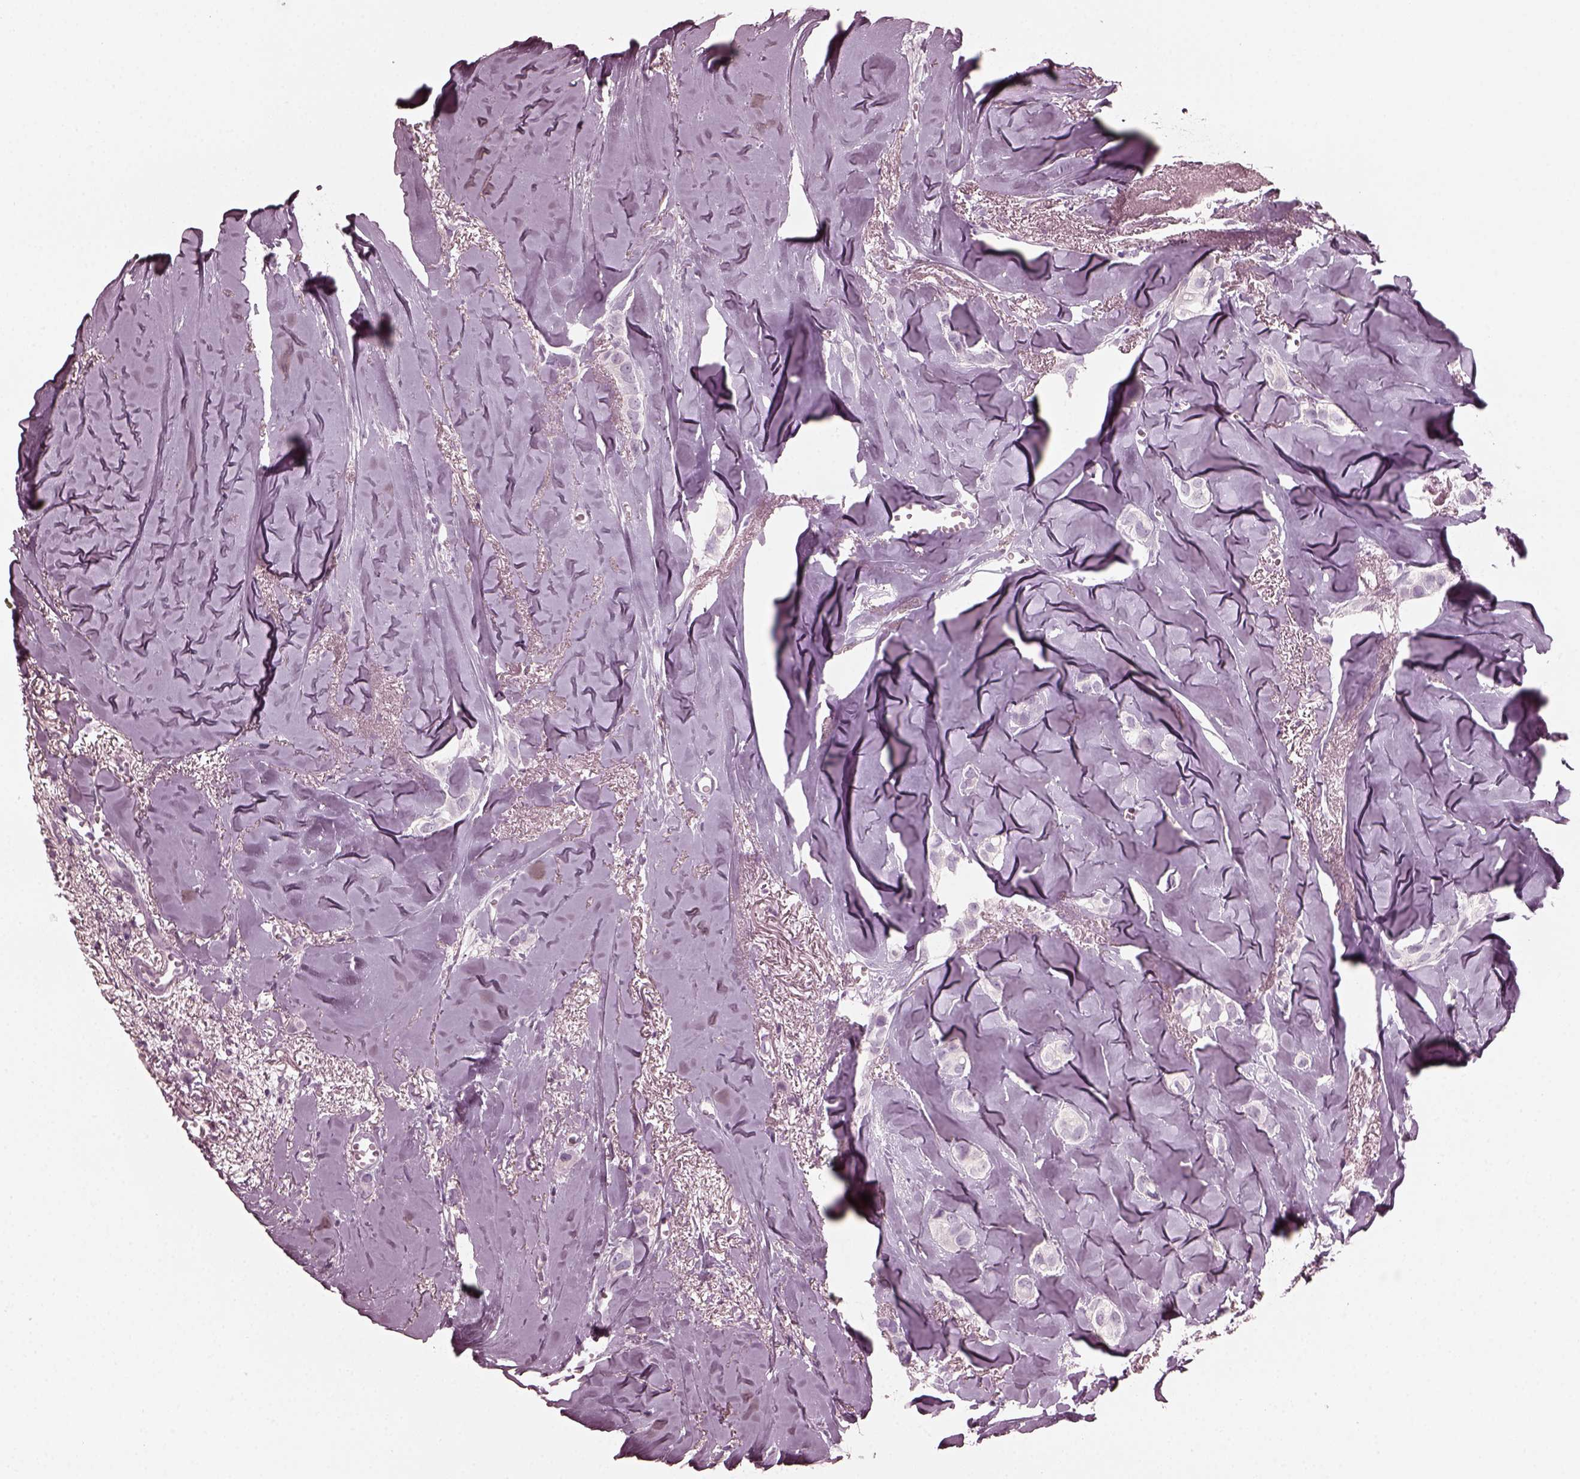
{"staining": {"intensity": "negative", "quantity": "none", "location": "none"}, "tissue": "breast cancer", "cell_type": "Tumor cells", "image_type": "cancer", "snomed": [{"axis": "morphology", "description": "Duct carcinoma"}, {"axis": "topography", "description": "Breast"}], "caption": "IHC of invasive ductal carcinoma (breast) exhibits no positivity in tumor cells. (Stains: DAB (3,3'-diaminobenzidine) IHC with hematoxylin counter stain, Microscopy: brightfield microscopy at high magnification).", "gene": "GRM6", "patient": {"sex": "female", "age": 85}}